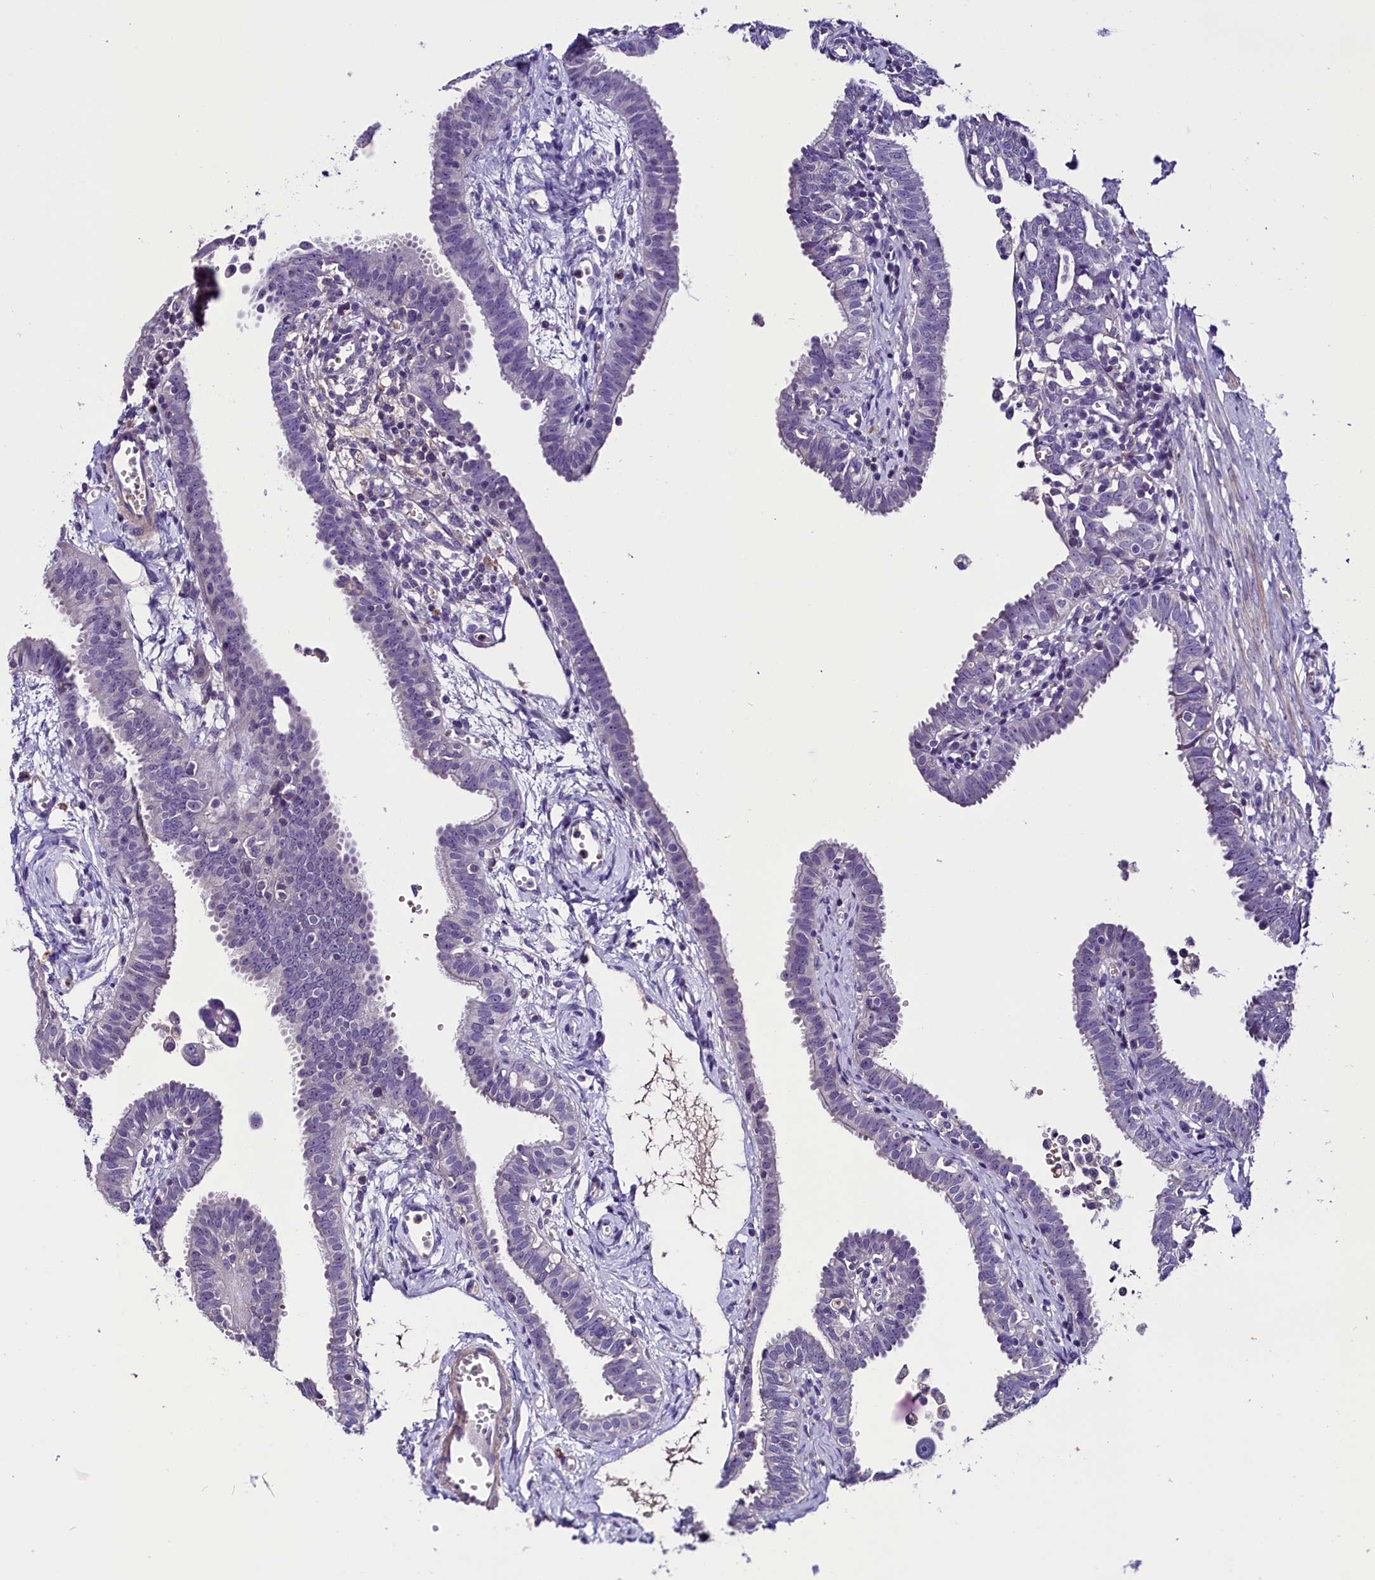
{"staining": {"intensity": "negative", "quantity": "none", "location": "none"}, "tissue": "fallopian tube", "cell_type": "Glandular cells", "image_type": "normal", "snomed": [{"axis": "morphology", "description": "Normal tissue, NOS"}, {"axis": "morphology", "description": "Carcinoma, NOS"}, {"axis": "topography", "description": "Fallopian tube"}, {"axis": "topography", "description": "Ovary"}], "caption": "DAB immunohistochemical staining of normal human fallopian tube displays no significant staining in glandular cells.", "gene": "MEX3B", "patient": {"sex": "female", "age": 59}}